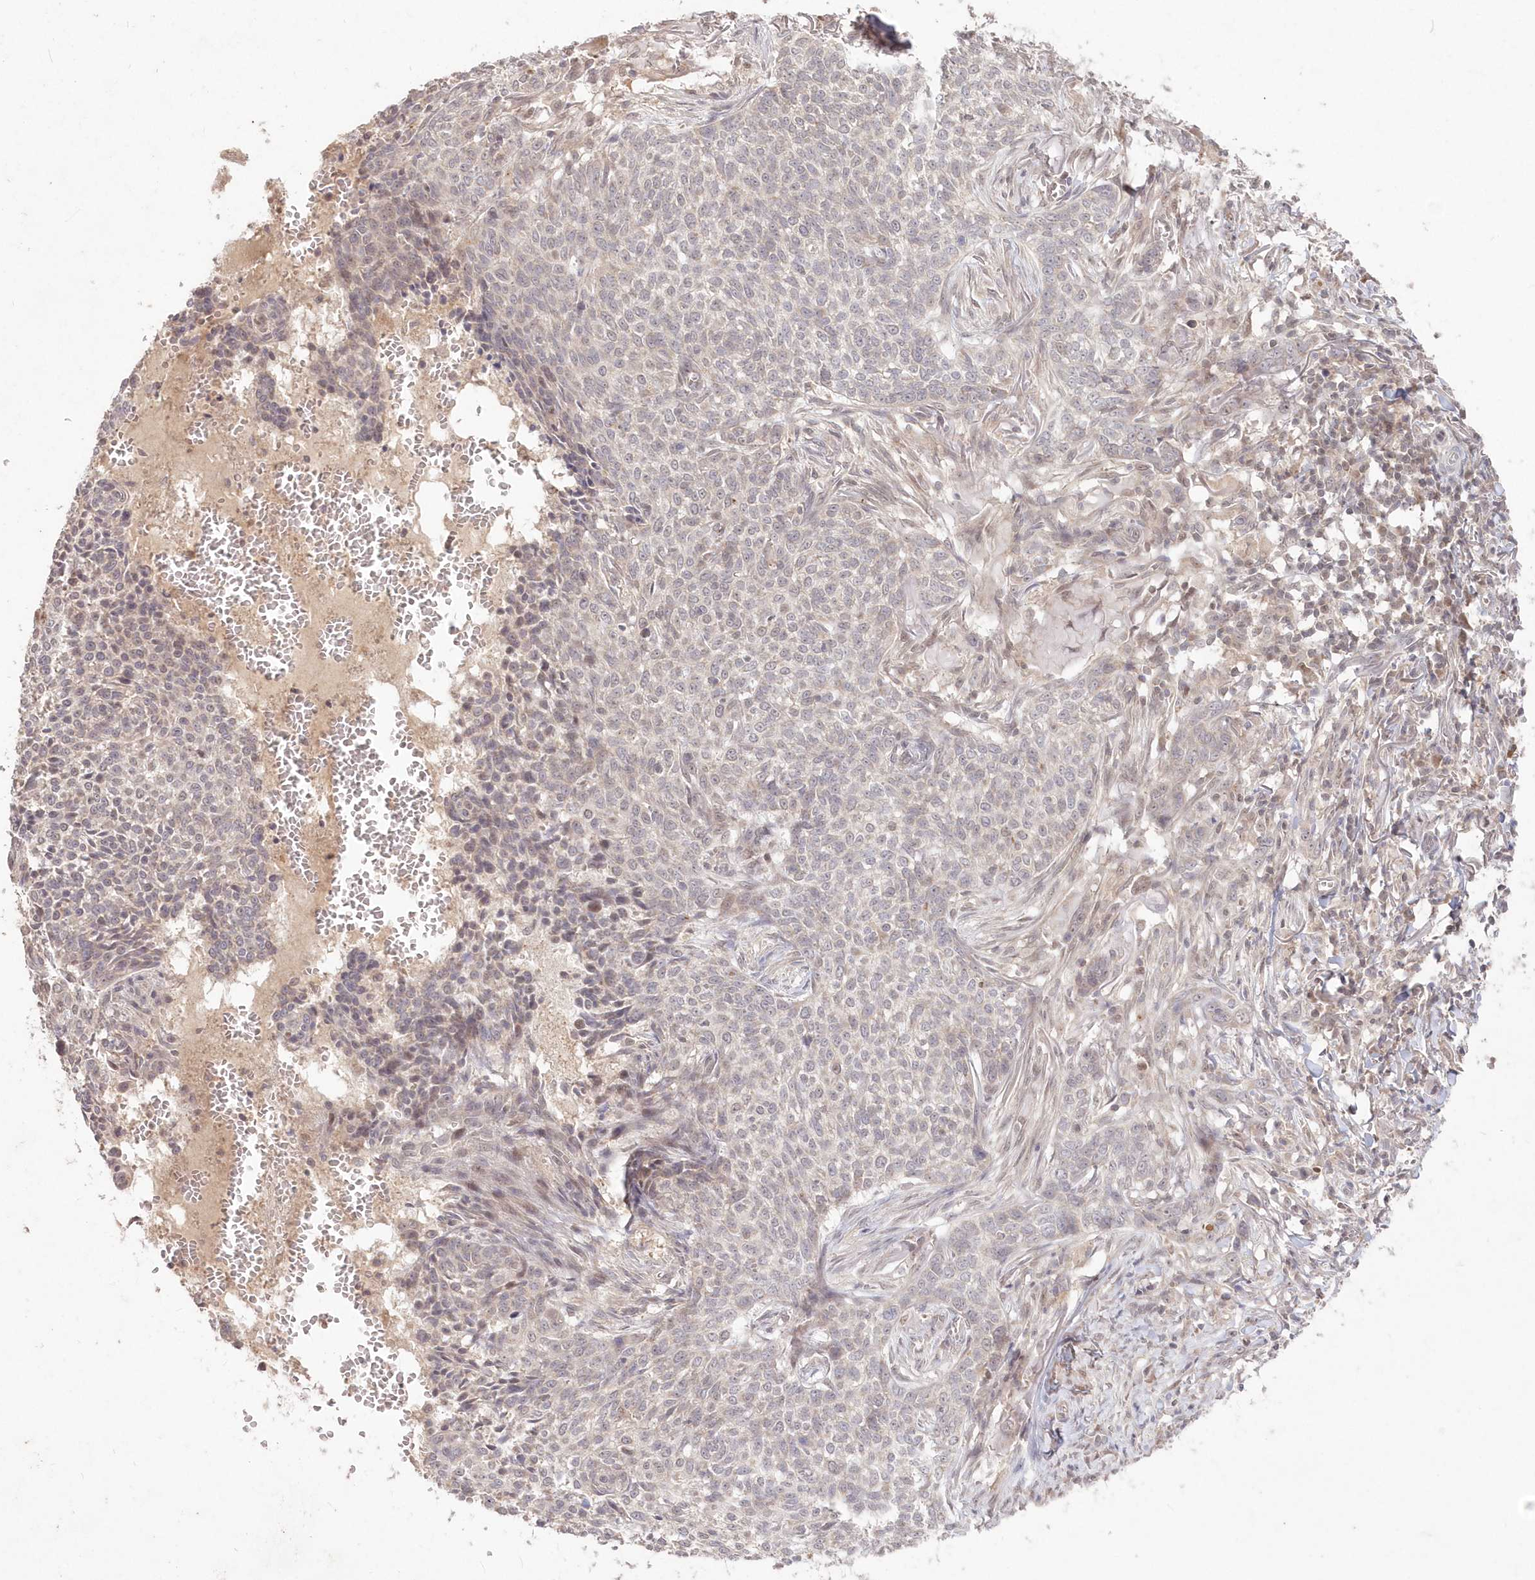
{"staining": {"intensity": "negative", "quantity": "none", "location": "none"}, "tissue": "skin cancer", "cell_type": "Tumor cells", "image_type": "cancer", "snomed": [{"axis": "morphology", "description": "Basal cell carcinoma"}, {"axis": "topography", "description": "Skin"}], "caption": "Histopathology image shows no significant protein staining in tumor cells of skin cancer (basal cell carcinoma).", "gene": "ASCC1", "patient": {"sex": "male", "age": 85}}